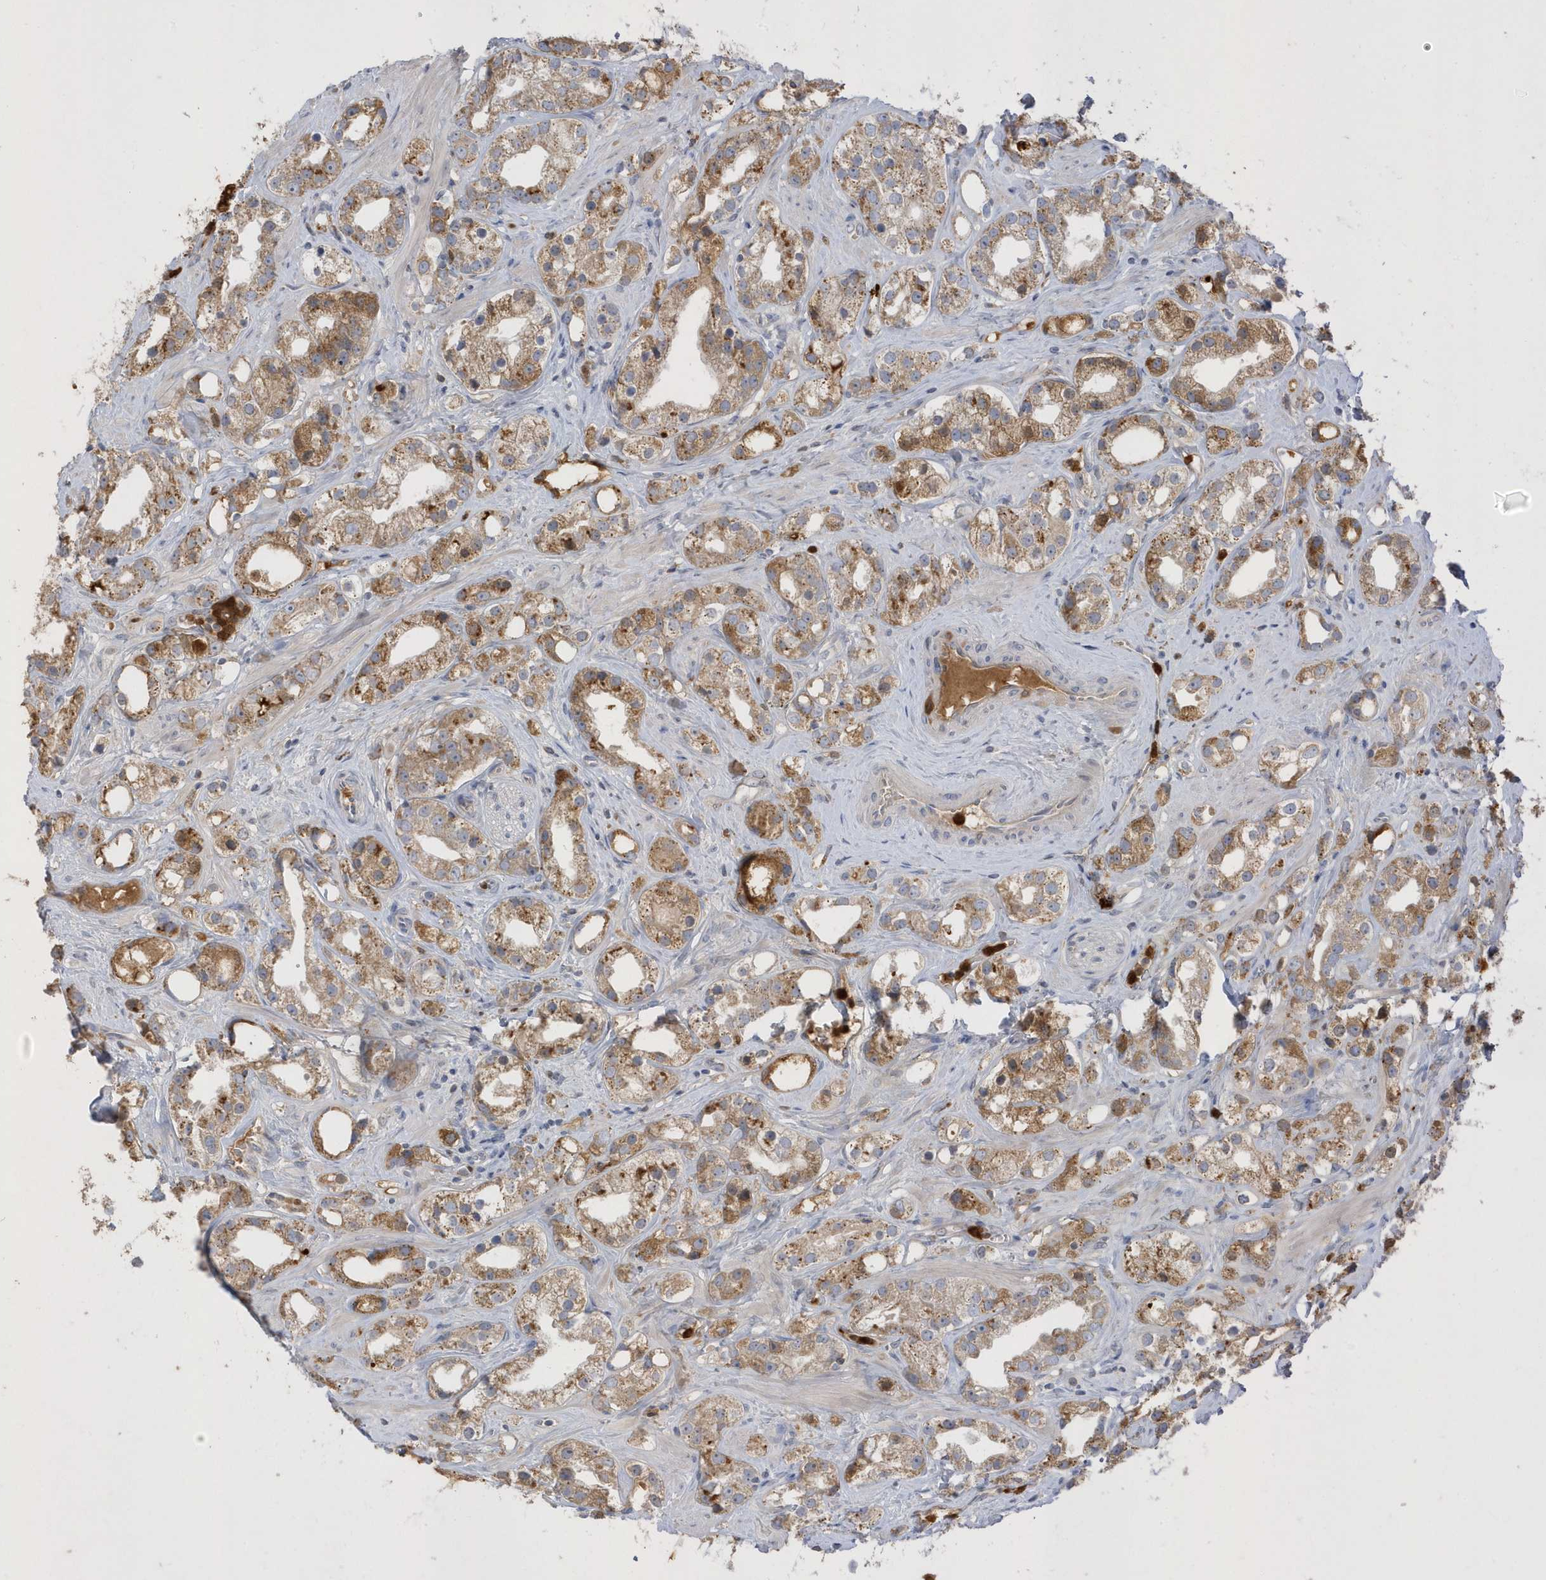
{"staining": {"intensity": "moderate", "quantity": ">75%", "location": "cytoplasmic/membranous"}, "tissue": "prostate cancer", "cell_type": "Tumor cells", "image_type": "cancer", "snomed": [{"axis": "morphology", "description": "Adenocarcinoma, NOS"}, {"axis": "topography", "description": "Prostate"}], "caption": "Immunohistochemical staining of prostate adenocarcinoma demonstrates moderate cytoplasmic/membranous protein staining in approximately >75% of tumor cells. (IHC, brightfield microscopy, high magnification).", "gene": "DPP9", "patient": {"sex": "male", "age": 79}}